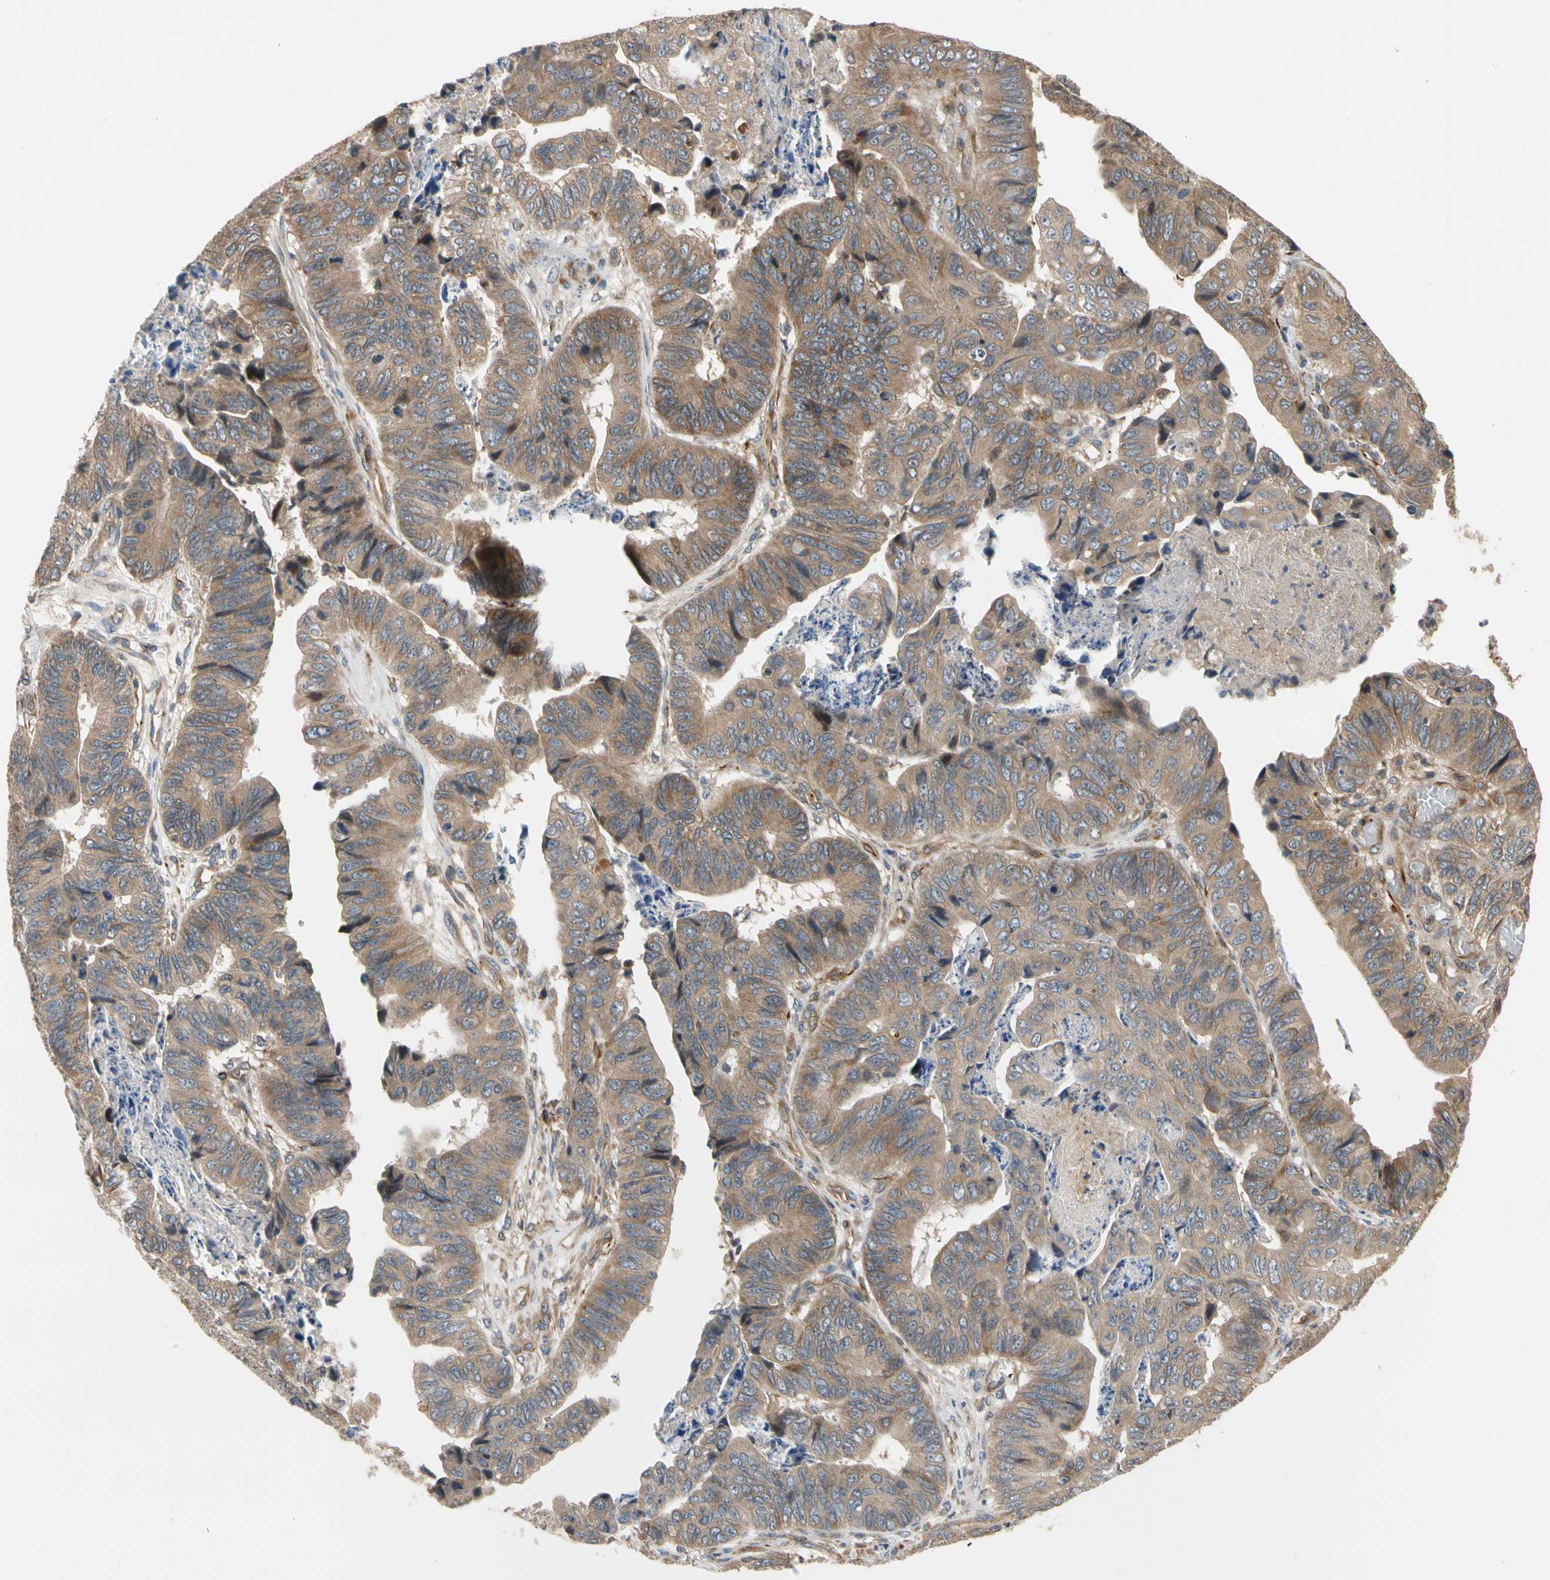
{"staining": {"intensity": "moderate", "quantity": ">75%", "location": "cytoplasmic/membranous"}, "tissue": "stomach cancer", "cell_type": "Tumor cells", "image_type": "cancer", "snomed": [{"axis": "morphology", "description": "Adenocarcinoma, NOS"}, {"axis": "topography", "description": "Stomach, lower"}], "caption": "Immunohistochemical staining of stomach adenocarcinoma demonstrates medium levels of moderate cytoplasmic/membranous expression in approximately >75% of tumor cells.", "gene": "FGD6", "patient": {"sex": "male", "age": 77}}